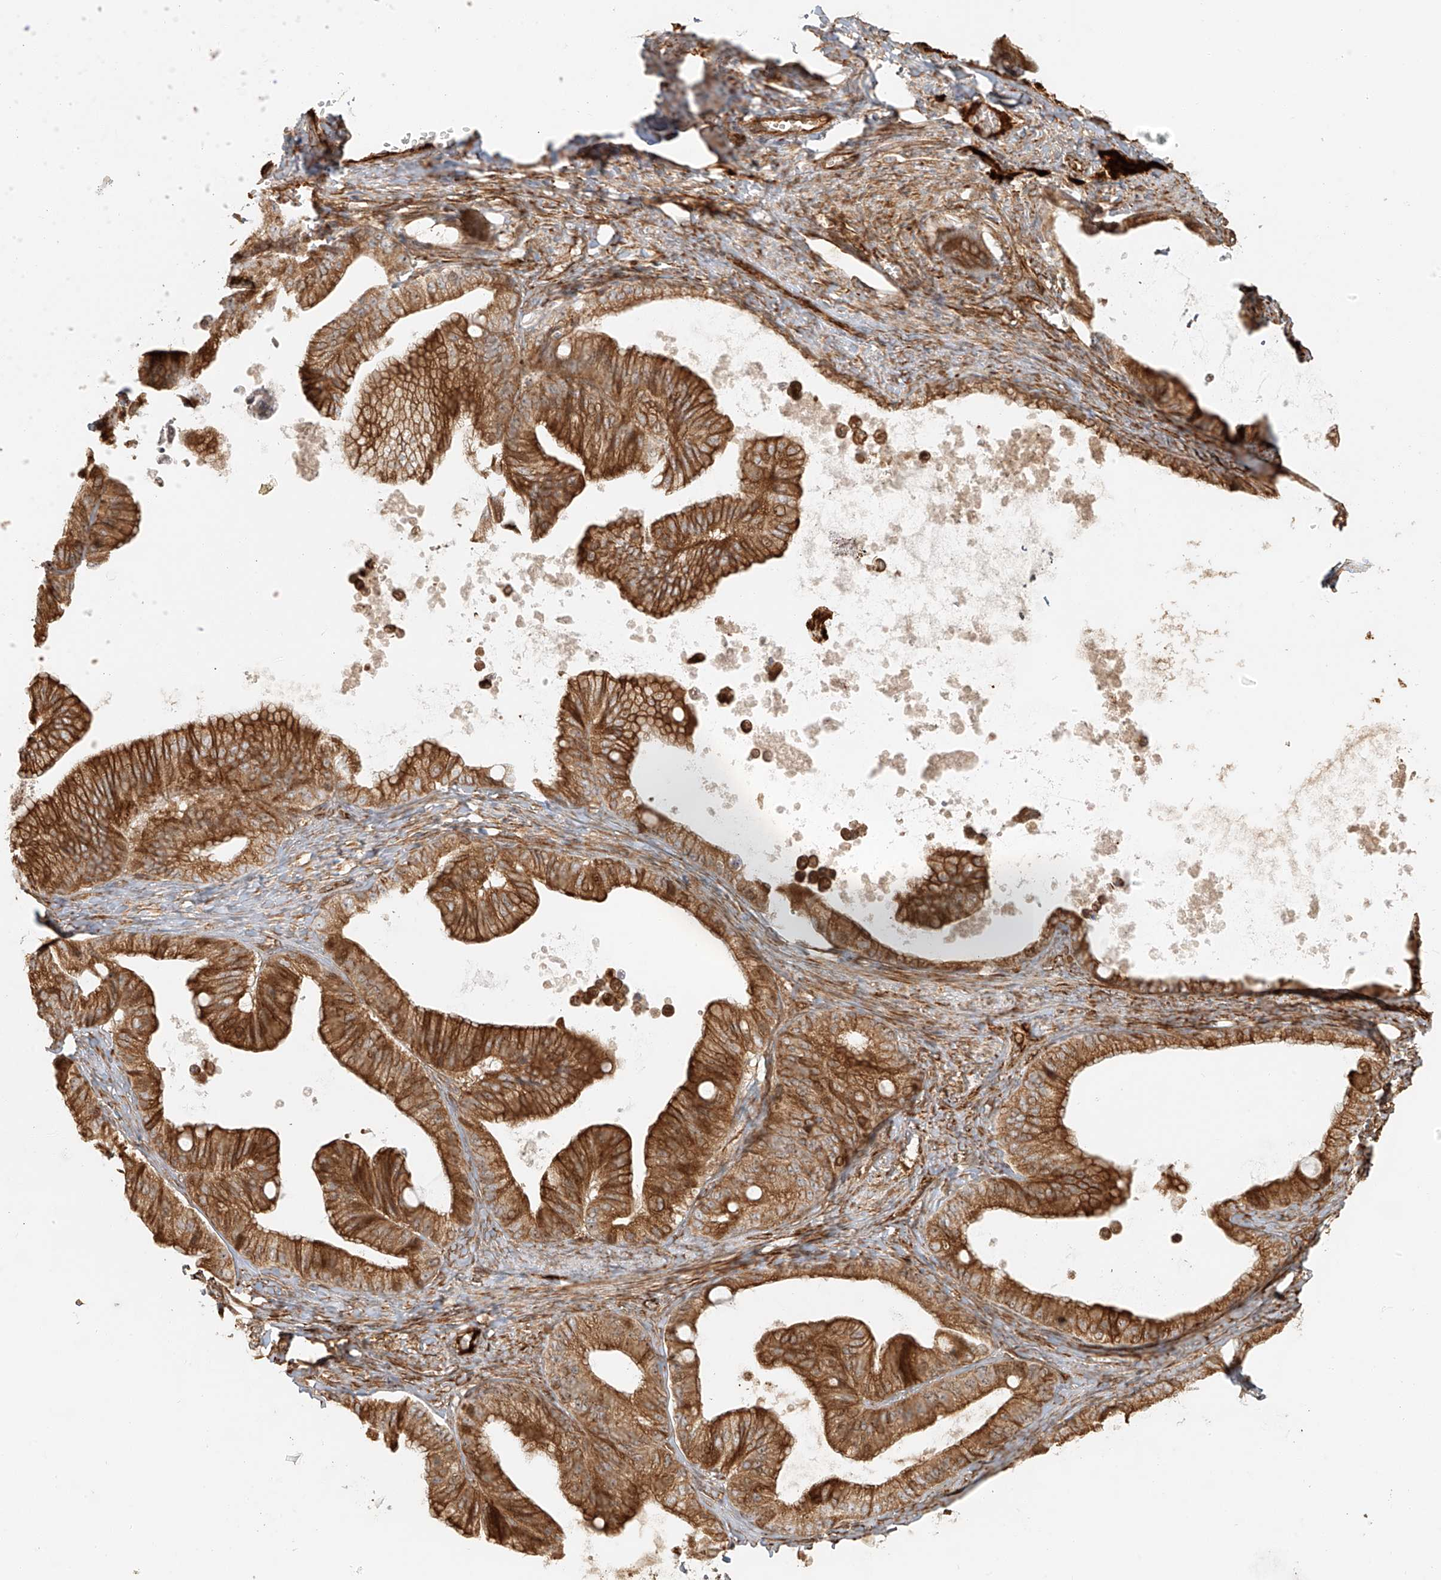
{"staining": {"intensity": "strong", "quantity": ">75%", "location": "cytoplasmic/membranous"}, "tissue": "ovarian cancer", "cell_type": "Tumor cells", "image_type": "cancer", "snomed": [{"axis": "morphology", "description": "Cystadenocarcinoma, mucinous, NOS"}, {"axis": "topography", "description": "Ovary"}], "caption": "Immunohistochemical staining of ovarian cancer (mucinous cystadenocarcinoma) displays high levels of strong cytoplasmic/membranous positivity in approximately >75% of tumor cells. The protein of interest is stained brown, and the nuclei are stained in blue (DAB (3,3'-diaminobenzidine) IHC with brightfield microscopy, high magnification).", "gene": "MIPEP", "patient": {"sex": "female", "age": 71}}